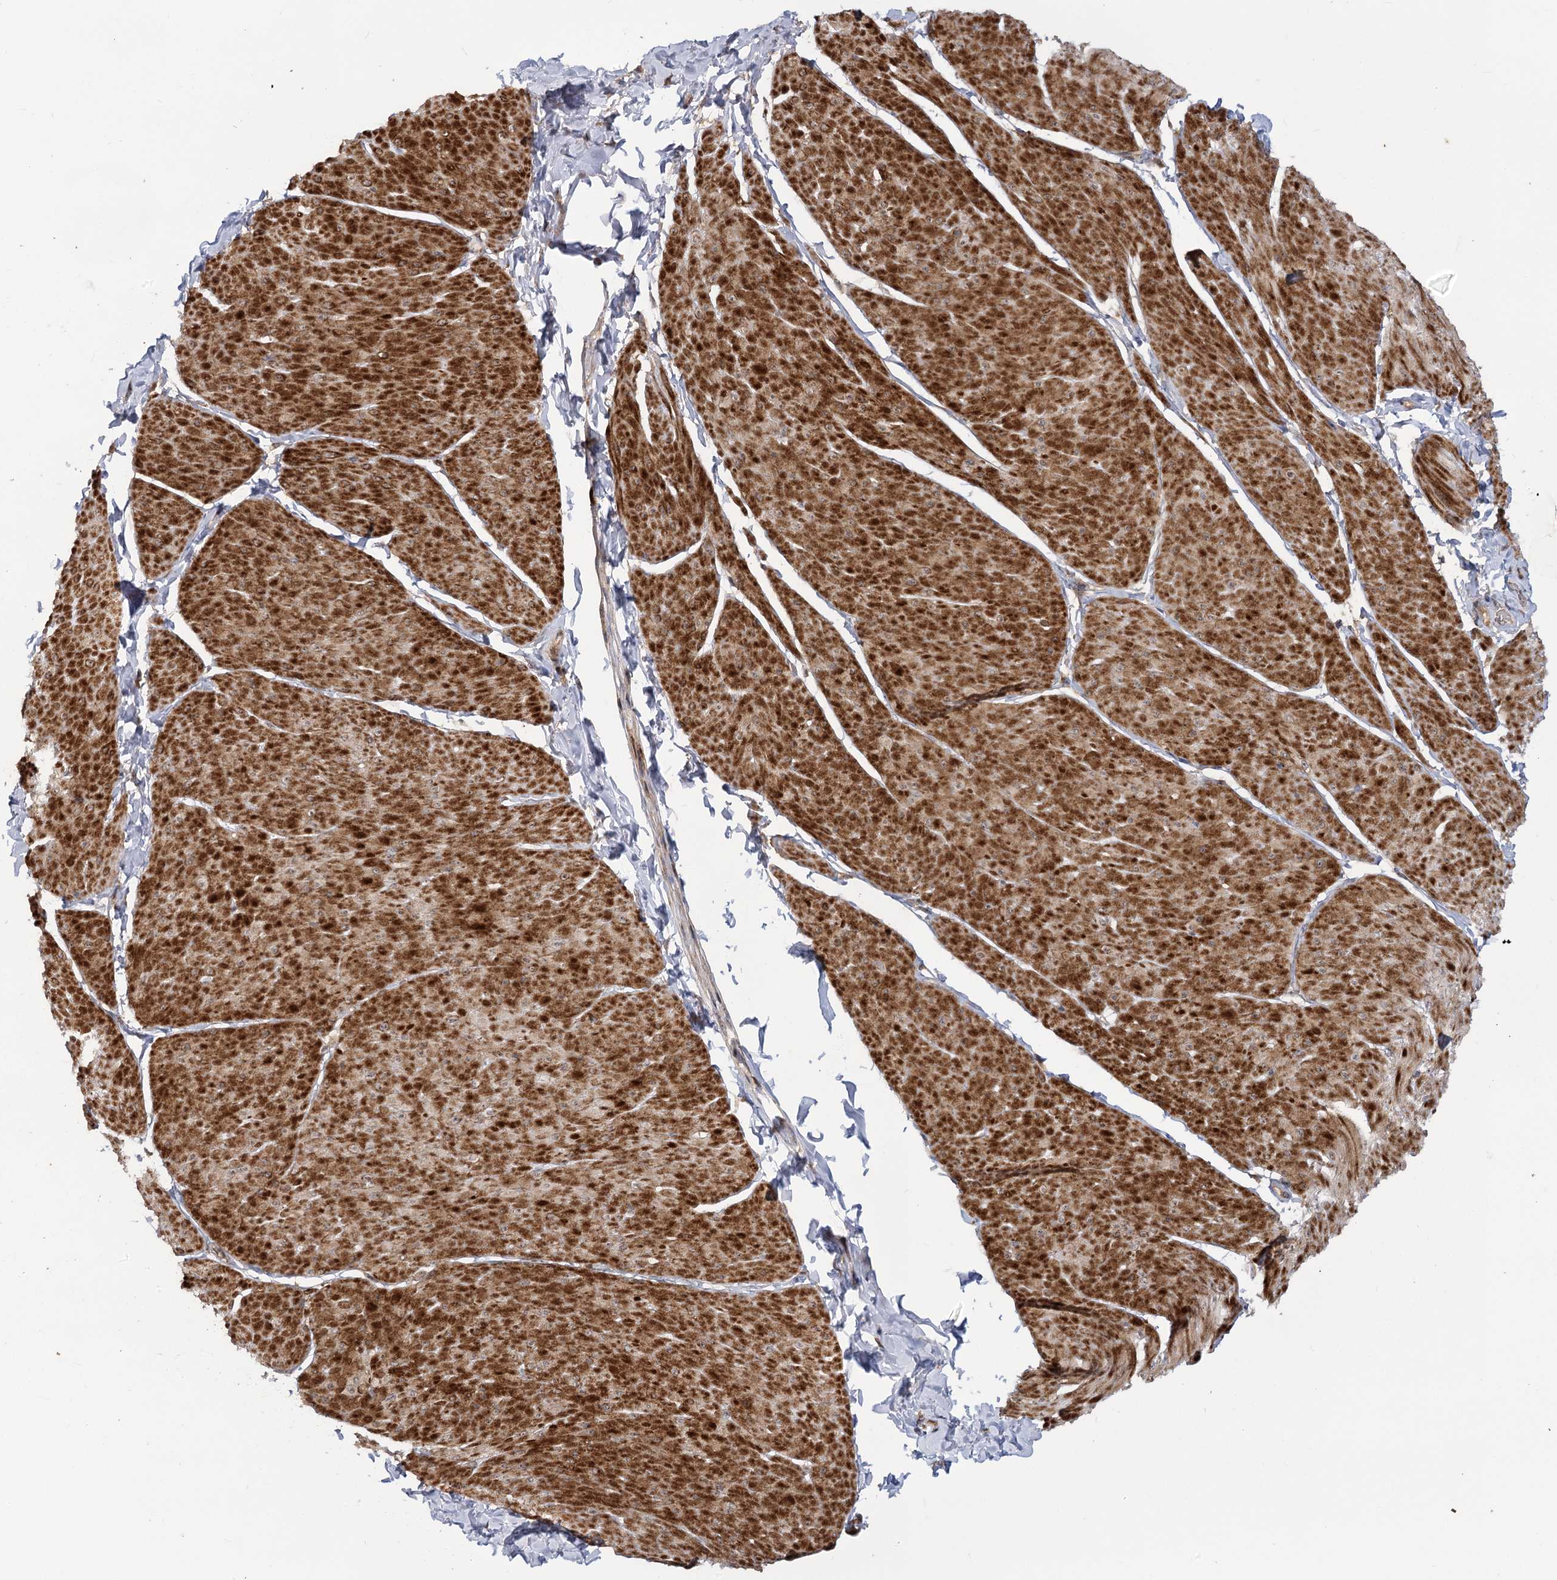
{"staining": {"intensity": "strong", "quantity": ">75%", "location": "cytoplasmic/membranous"}, "tissue": "smooth muscle", "cell_type": "Smooth muscle cells", "image_type": "normal", "snomed": [{"axis": "morphology", "description": "Urothelial carcinoma, High grade"}, {"axis": "topography", "description": "Urinary bladder"}], "caption": "This photomicrograph exhibits benign smooth muscle stained with immunohistochemistry to label a protein in brown. The cytoplasmic/membranous of smooth muscle cells show strong positivity for the protein. Nuclei are counter-stained blue.", "gene": "PIK3C2A", "patient": {"sex": "male", "age": 46}}